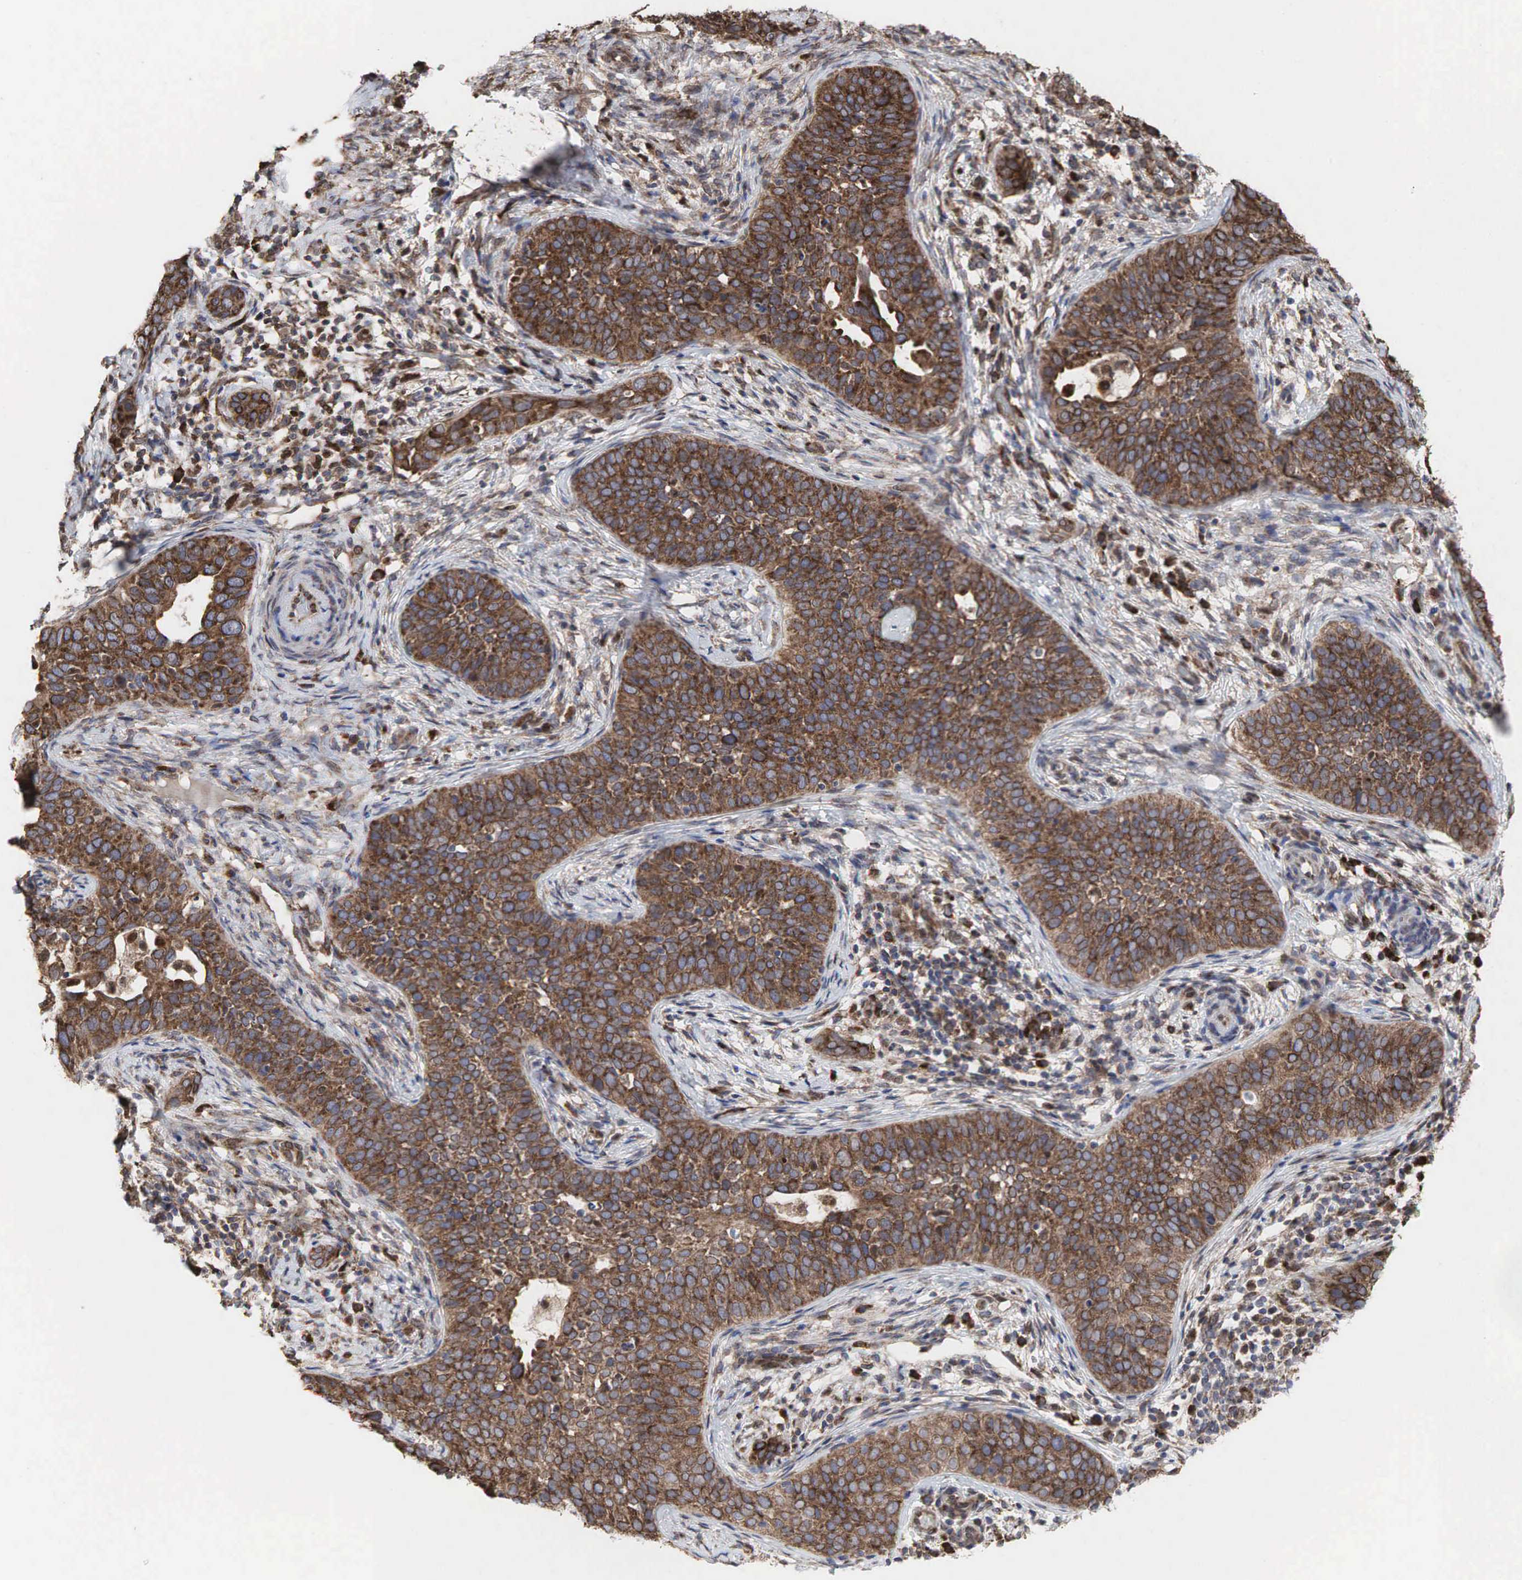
{"staining": {"intensity": "moderate", "quantity": ">75%", "location": "cytoplasmic/membranous"}, "tissue": "cervical cancer", "cell_type": "Tumor cells", "image_type": "cancer", "snomed": [{"axis": "morphology", "description": "Squamous cell carcinoma, NOS"}, {"axis": "topography", "description": "Cervix"}], "caption": "Cervical cancer tissue shows moderate cytoplasmic/membranous expression in about >75% of tumor cells, visualized by immunohistochemistry.", "gene": "PABPC5", "patient": {"sex": "female", "age": 31}}